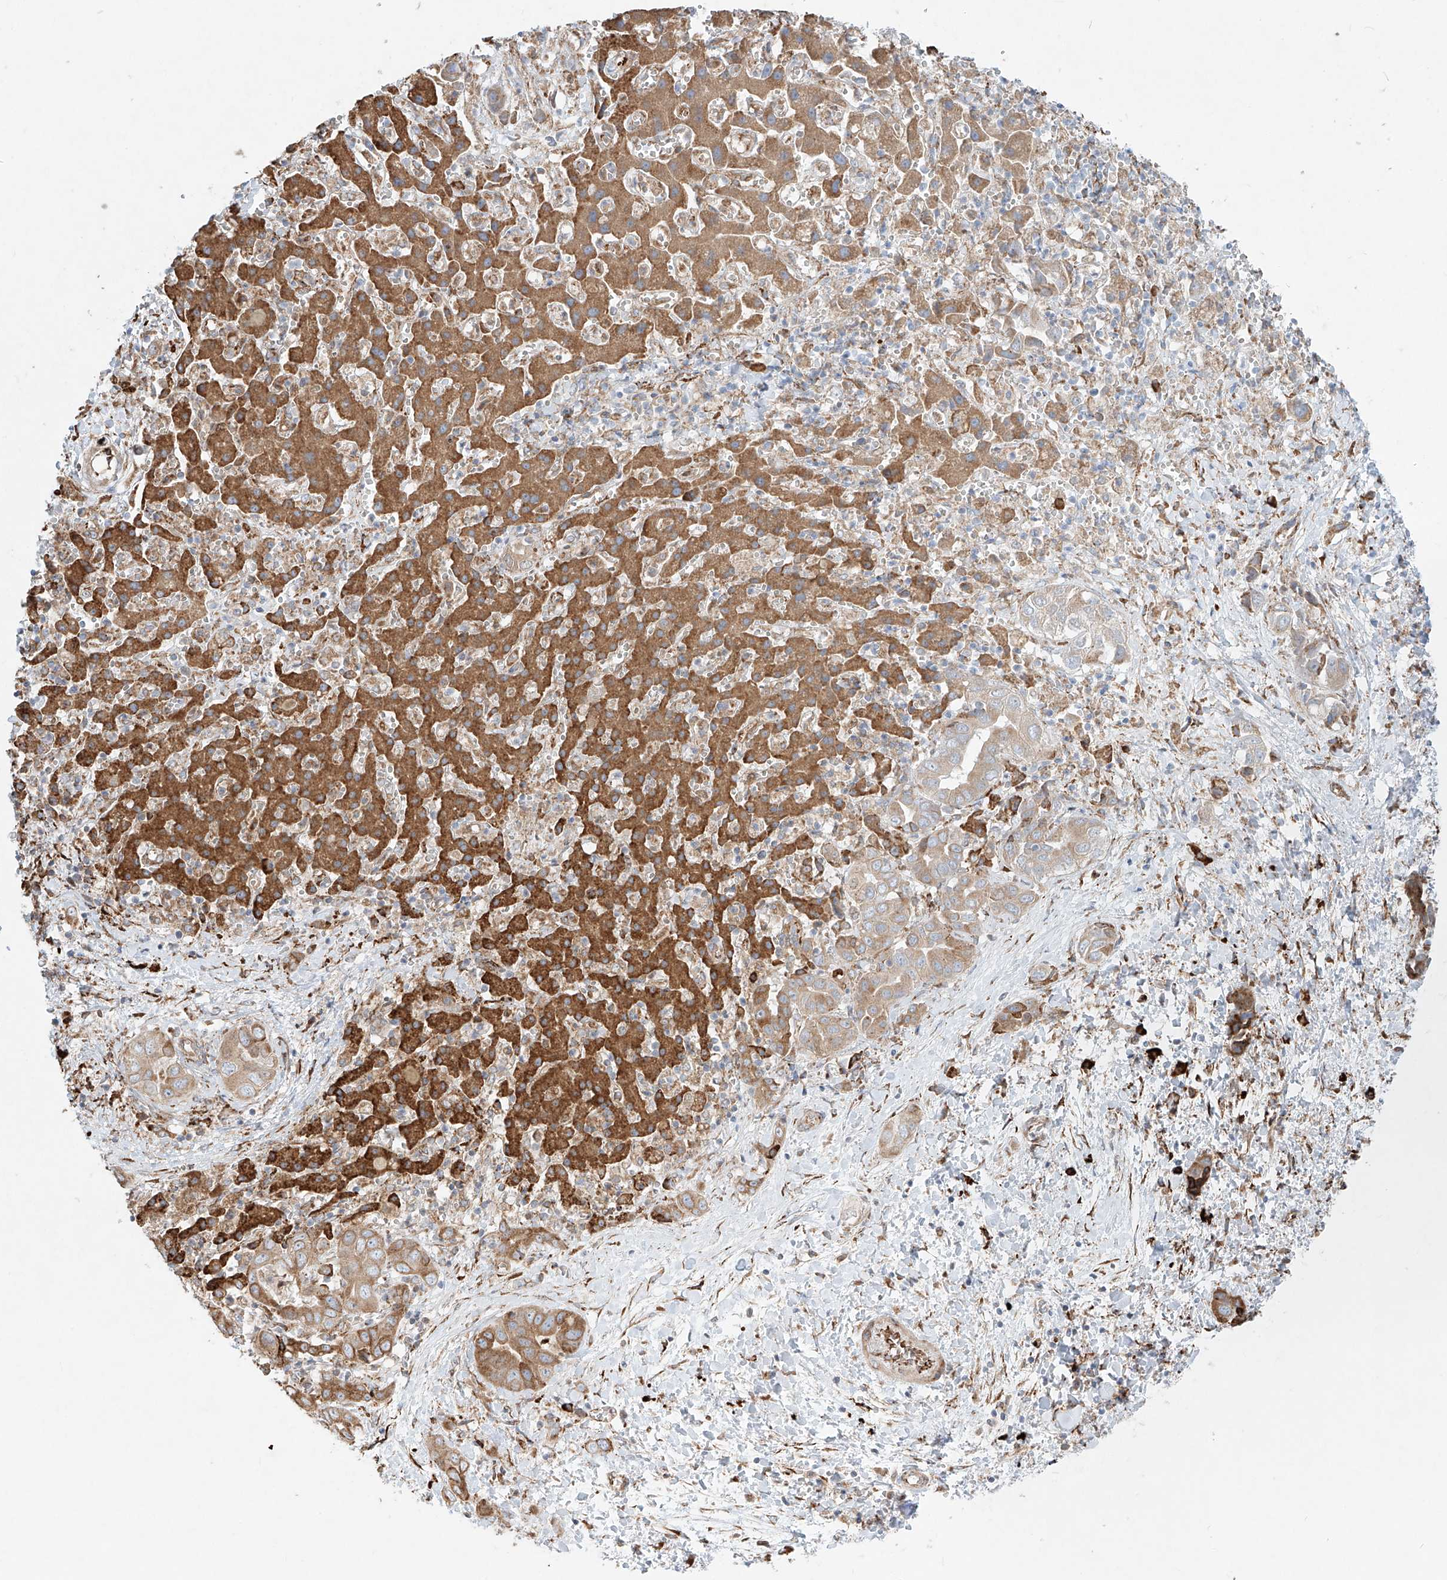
{"staining": {"intensity": "moderate", "quantity": ">75%", "location": "cytoplasmic/membranous"}, "tissue": "liver cancer", "cell_type": "Tumor cells", "image_type": "cancer", "snomed": [{"axis": "morphology", "description": "Cholangiocarcinoma"}, {"axis": "topography", "description": "Liver"}], "caption": "Liver cholangiocarcinoma stained with a brown dye shows moderate cytoplasmic/membranous positive positivity in about >75% of tumor cells.", "gene": "EIPR1", "patient": {"sex": "female", "age": 52}}